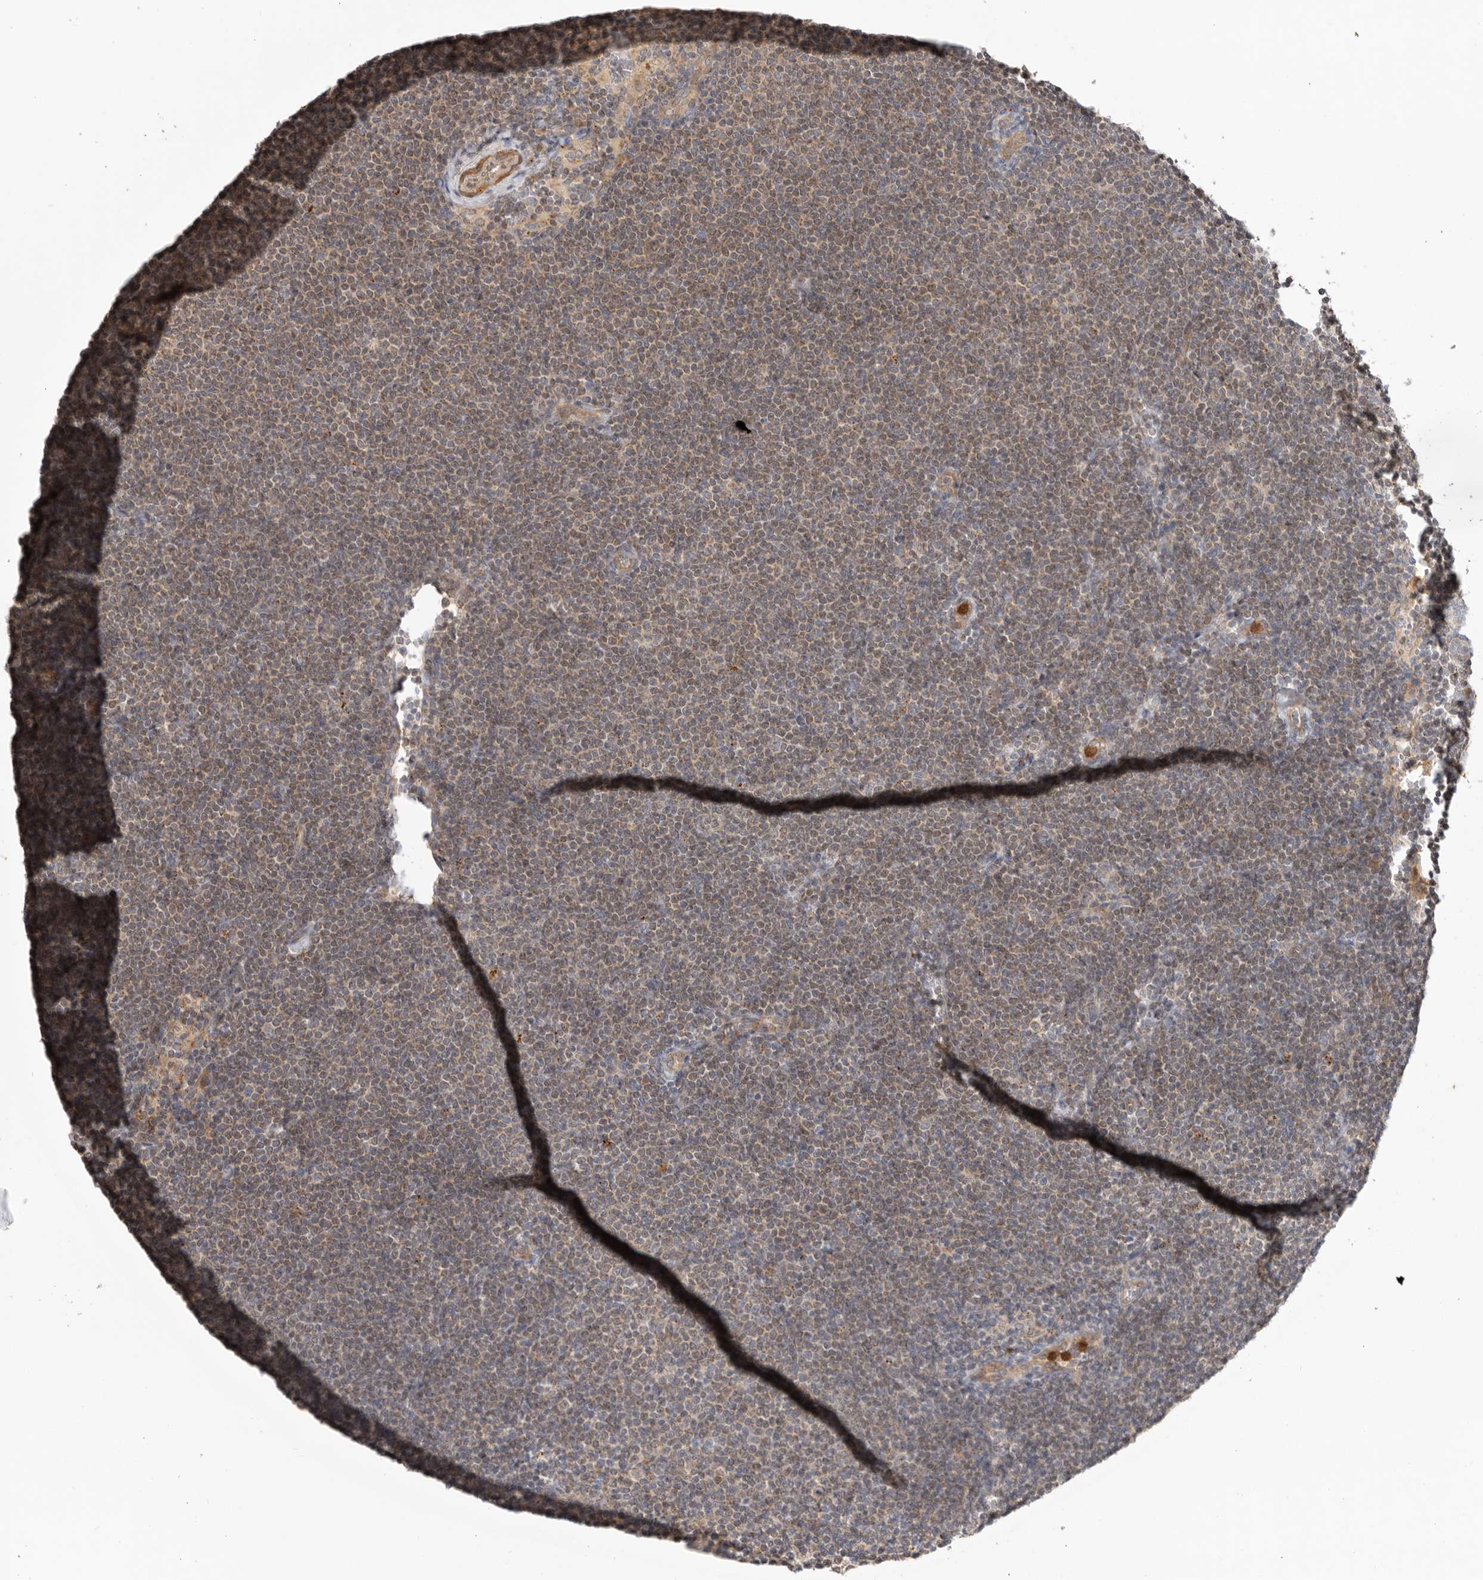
{"staining": {"intensity": "weak", "quantity": ">75%", "location": "cytoplasmic/membranous"}, "tissue": "lymphoma", "cell_type": "Tumor cells", "image_type": "cancer", "snomed": [{"axis": "morphology", "description": "Malignant lymphoma, non-Hodgkin's type, Low grade"}, {"axis": "topography", "description": "Lymph node"}], "caption": "An image of lymphoma stained for a protein shows weak cytoplasmic/membranous brown staining in tumor cells.", "gene": "GNE", "patient": {"sex": "female", "age": 53}}